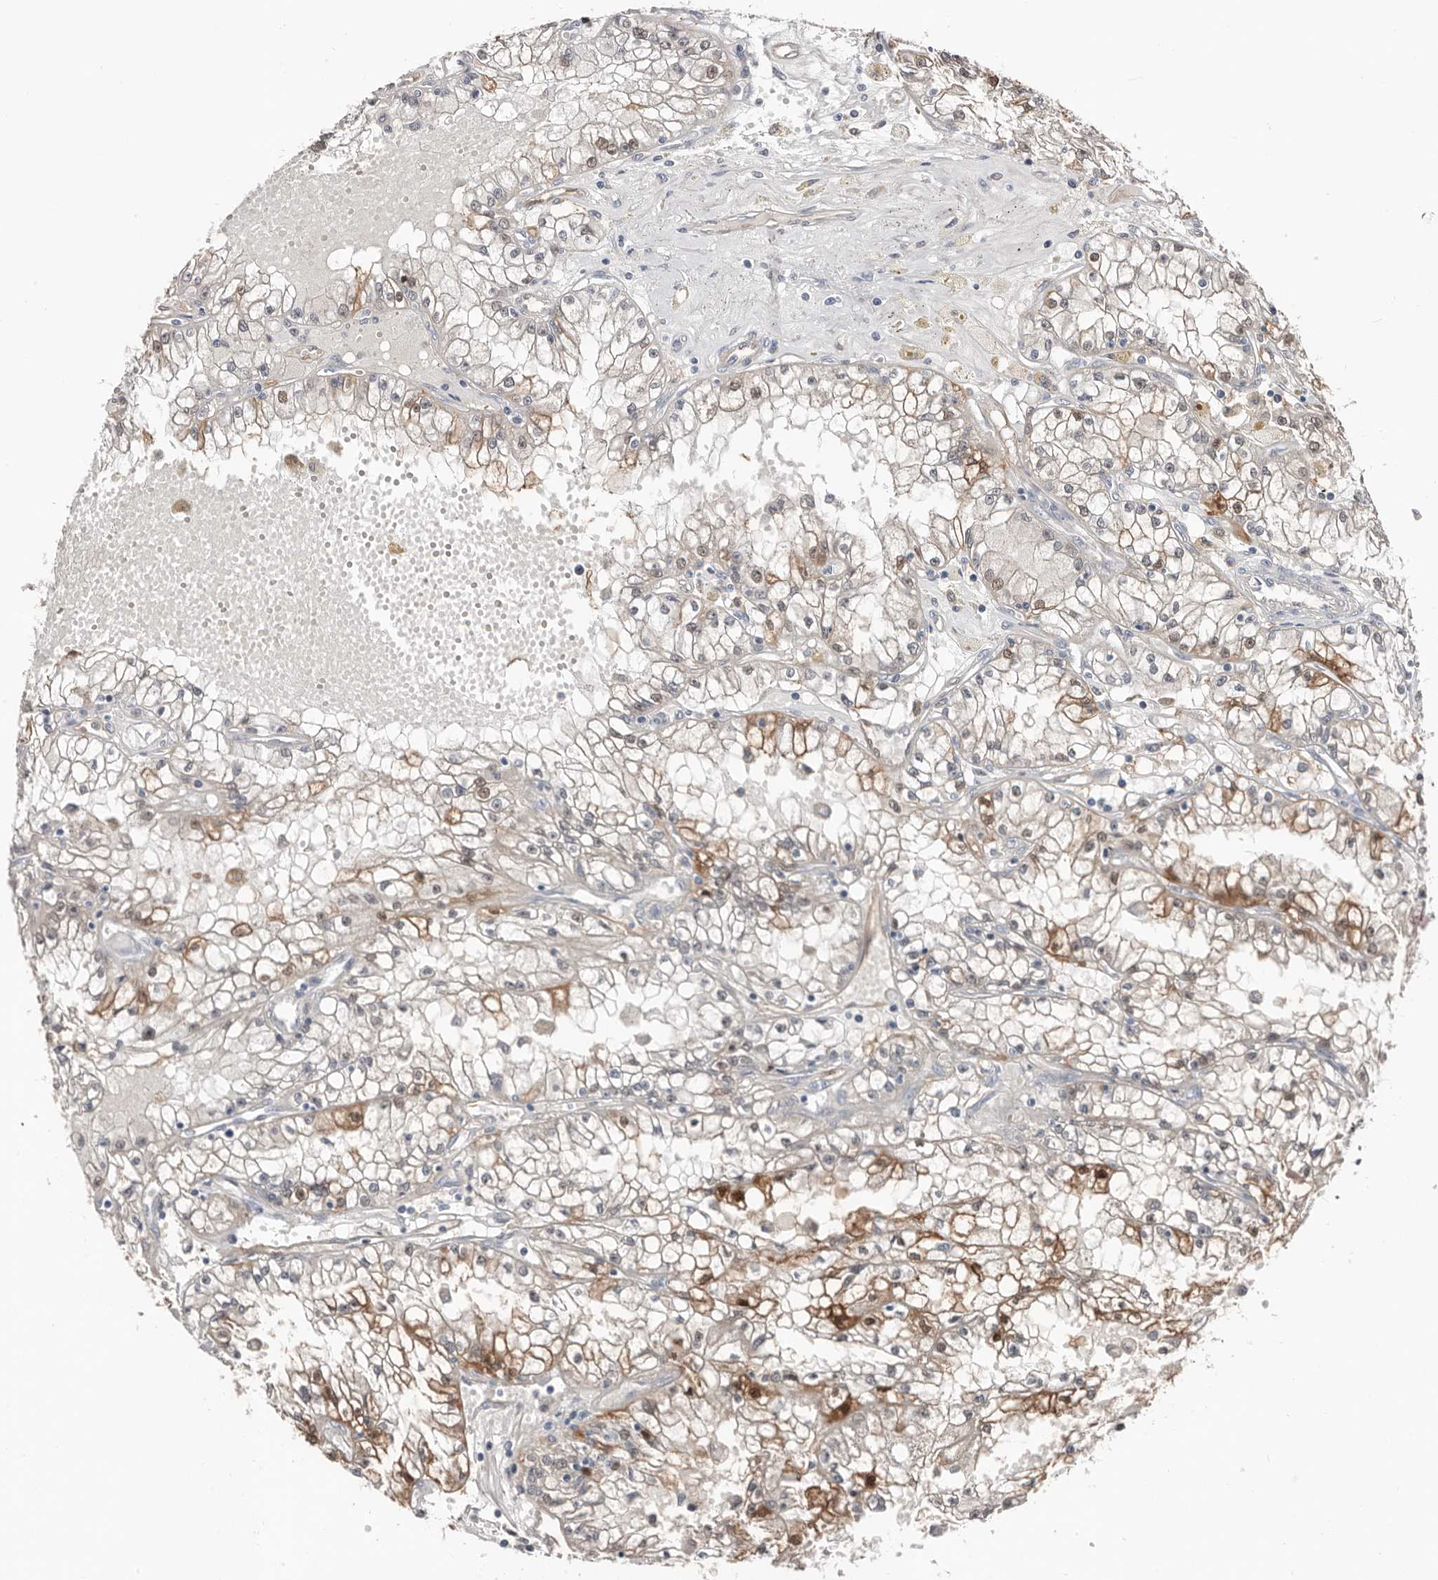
{"staining": {"intensity": "moderate", "quantity": "25%-75%", "location": "cytoplasmic/membranous"}, "tissue": "renal cancer", "cell_type": "Tumor cells", "image_type": "cancer", "snomed": [{"axis": "morphology", "description": "Adenocarcinoma, NOS"}, {"axis": "topography", "description": "Kidney"}], "caption": "This is an image of immunohistochemistry staining of renal cancer (adenocarcinoma), which shows moderate expression in the cytoplasmic/membranous of tumor cells.", "gene": "ASRGL1", "patient": {"sex": "male", "age": 56}}